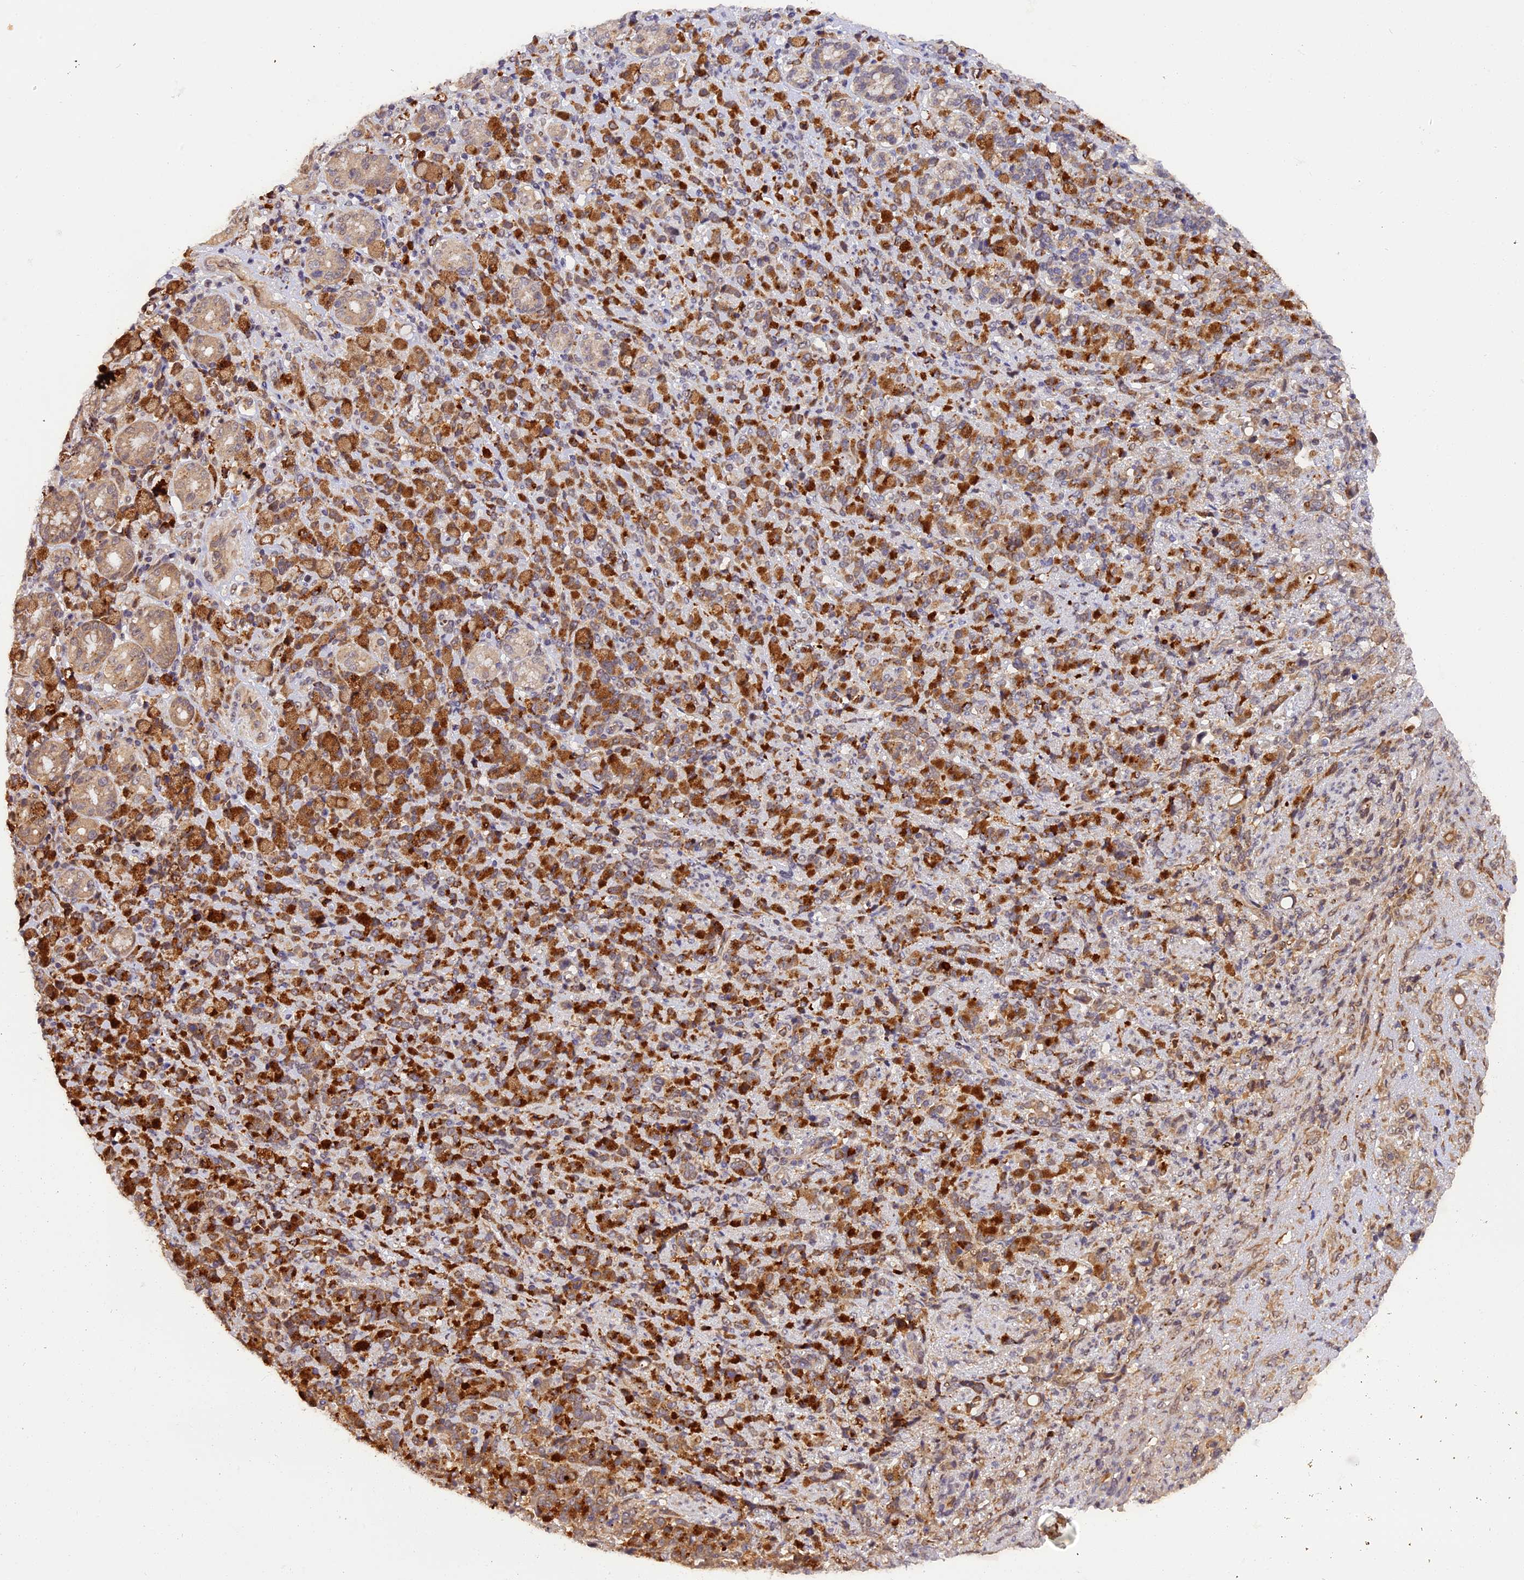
{"staining": {"intensity": "strong", "quantity": ">75%", "location": "cytoplasmic/membranous"}, "tissue": "stomach cancer", "cell_type": "Tumor cells", "image_type": "cancer", "snomed": [{"axis": "morphology", "description": "Normal tissue, NOS"}, {"axis": "morphology", "description": "Adenocarcinoma, NOS"}, {"axis": "topography", "description": "Stomach"}], "caption": "Protein staining demonstrates strong cytoplasmic/membranous expression in about >75% of tumor cells in stomach adenocarcinoma. (brown staining indicates protein expression, while blue staining denotes nuclei).", "gene": "SAMD4A", "patient": {"sex": "female", "age": 79}}